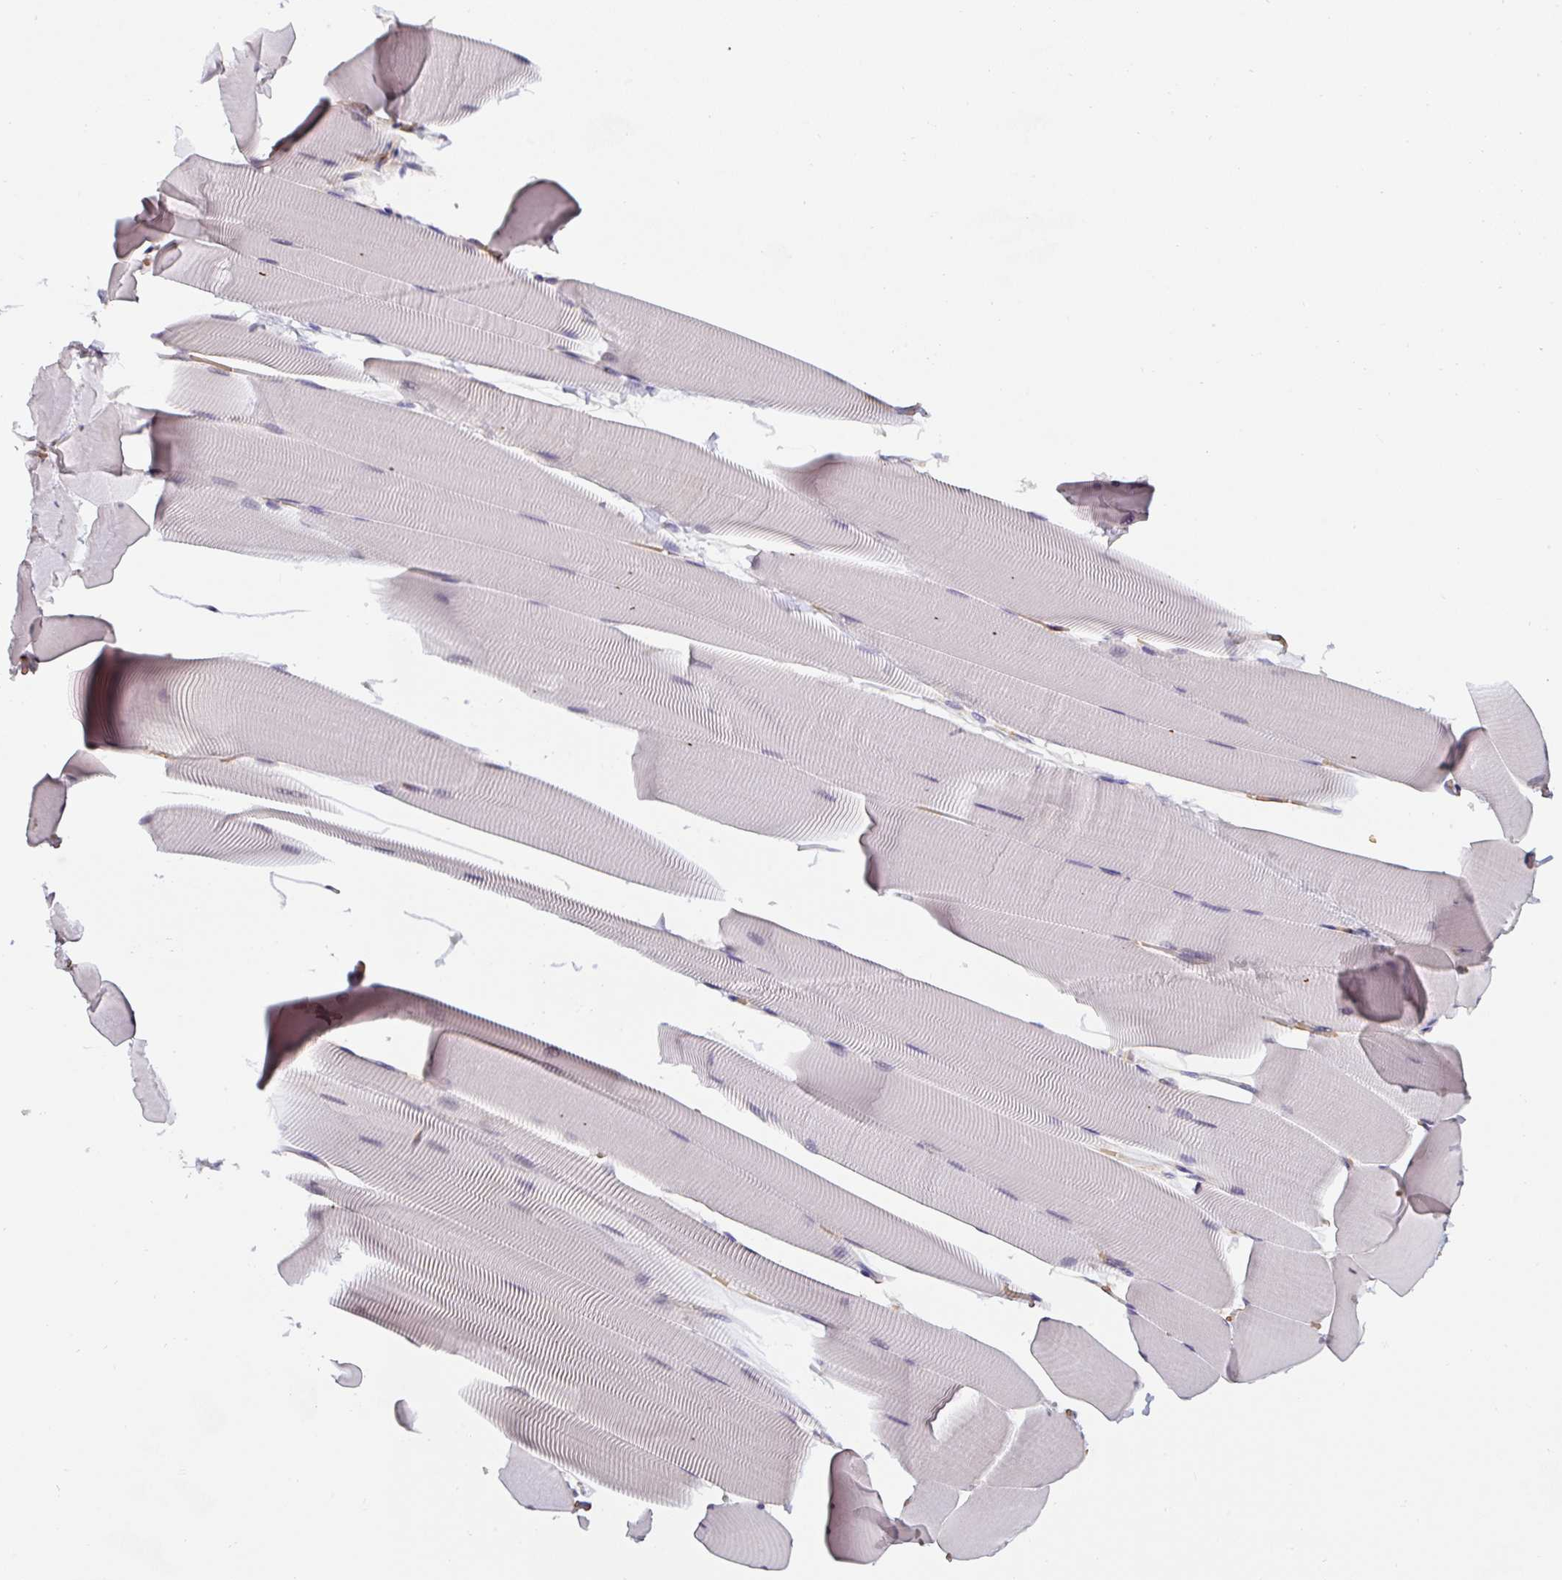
{"staining": {"intensity": "negative", "quantity": "none", "location": "none"}, "tissue": "skeletal muscle", "cell_type": "Myocytes", "image_type": "normal", "snomed": [{"axis": "morphology", "description": "Normal tissue, NOS"}, {"axis": "topography", "description": "Skeletal muscle"}], "caption": "This photomicrograph is of normal skeletal muscle stained with immunohistochemistry to label a protein in brown with the nuclei are counter-stained blue. There is no staining in myocytes. (DAB (3,3'-diaminobenzidine) immunohistochemistry visualized using brightfield microscopy, high magnification).", "gene": "ST13", "patient": {"sex": "male", "age": 25}}